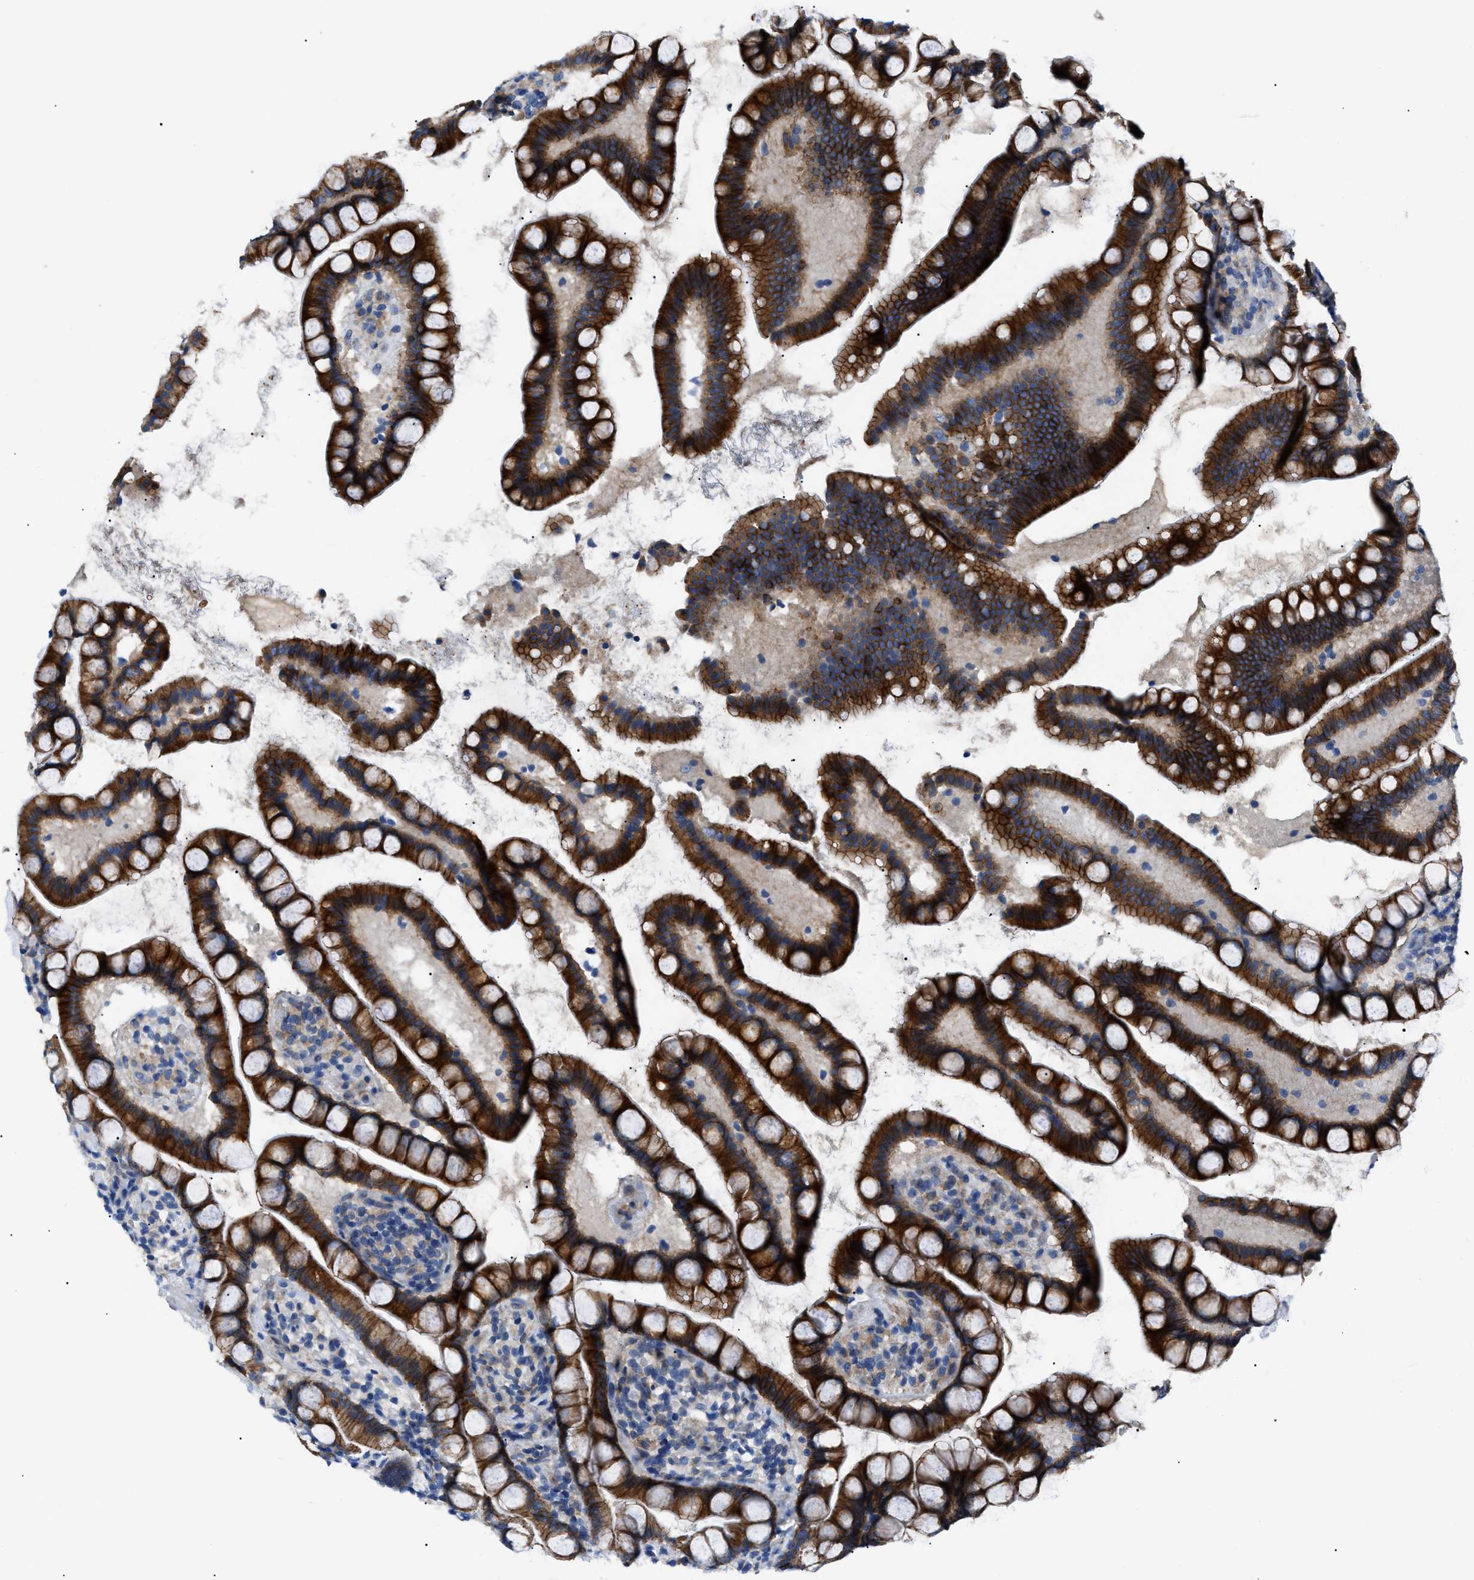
{"staining": {"intensity": "strong", "quantity": ">75%", "location": "cytoplasmic/membranous"}, "tissue": "small intestine", "cell_type": "Glandular cells", "image_type": "normal", "snomed": [{"axis": "morphology", "description": "Normal tissue, NOS"}, {"axis": "topography", "description": "Small intestine"}], "caption": "Immunohistochemistry (IHC) of normal human small intestine reveals high levels of strong cytoplasmic/membranous staining in approximately >75% of glandular cells.", "gene": "ZDHHC24", "patient": {"sex": "female", "age": 84}}